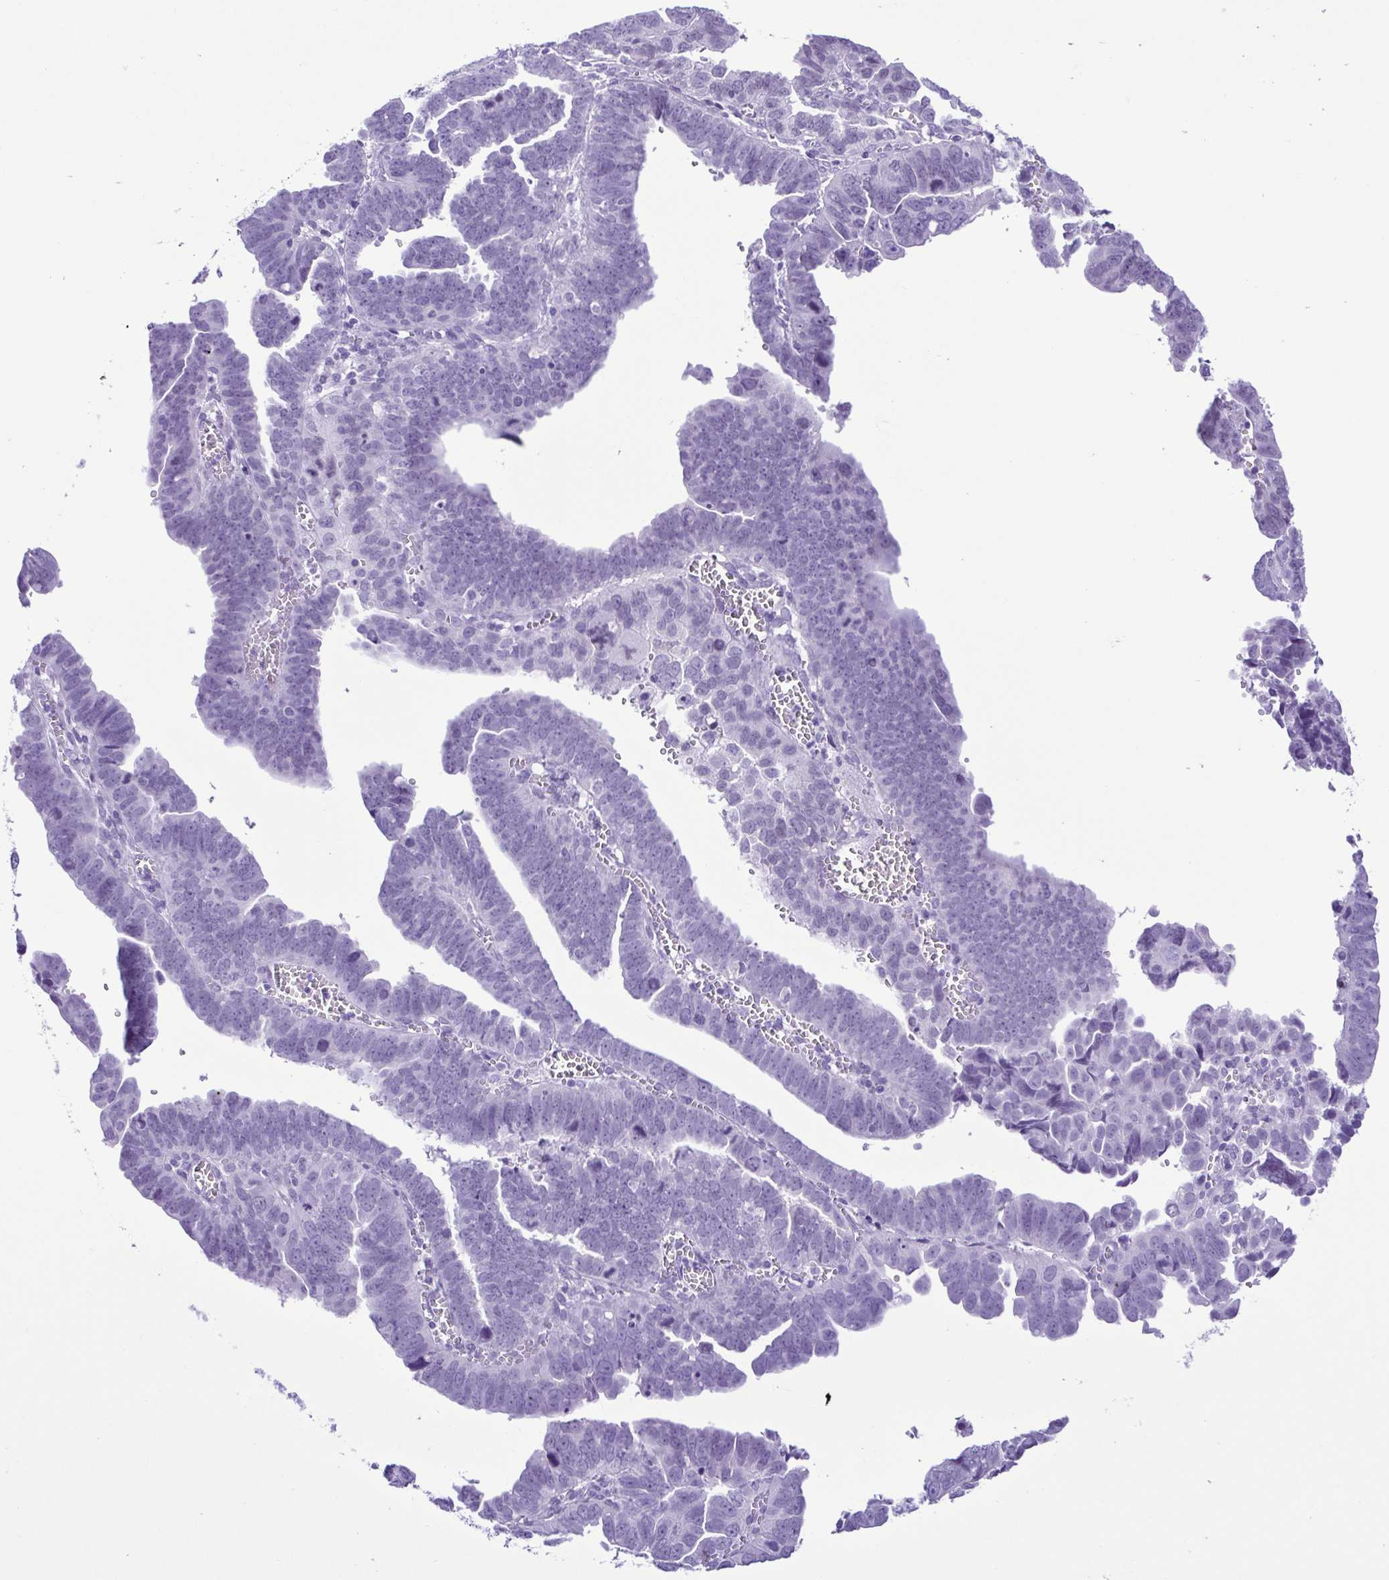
{"staining": {"intensity": "negative", "quantity": "none", "location": "none"}, "tissue": "endometrial cancer", "cell_type": "Tumor cells", "image_type": "cancer", "snomed": [{"axis": "morphology", "description": "Adenocarcinoma, NOS"}, {"axis": "topography", "description": "Endometrium"}], "caption": "DAB (3,3'-diaminobenzidine) immunohistochemical staining of endometrial cancer (adenocarcinoma) exhibits no significant staining in tumor cells.", "gene": "SPATA16", "patient": {"sex": "female", "age": 75}}